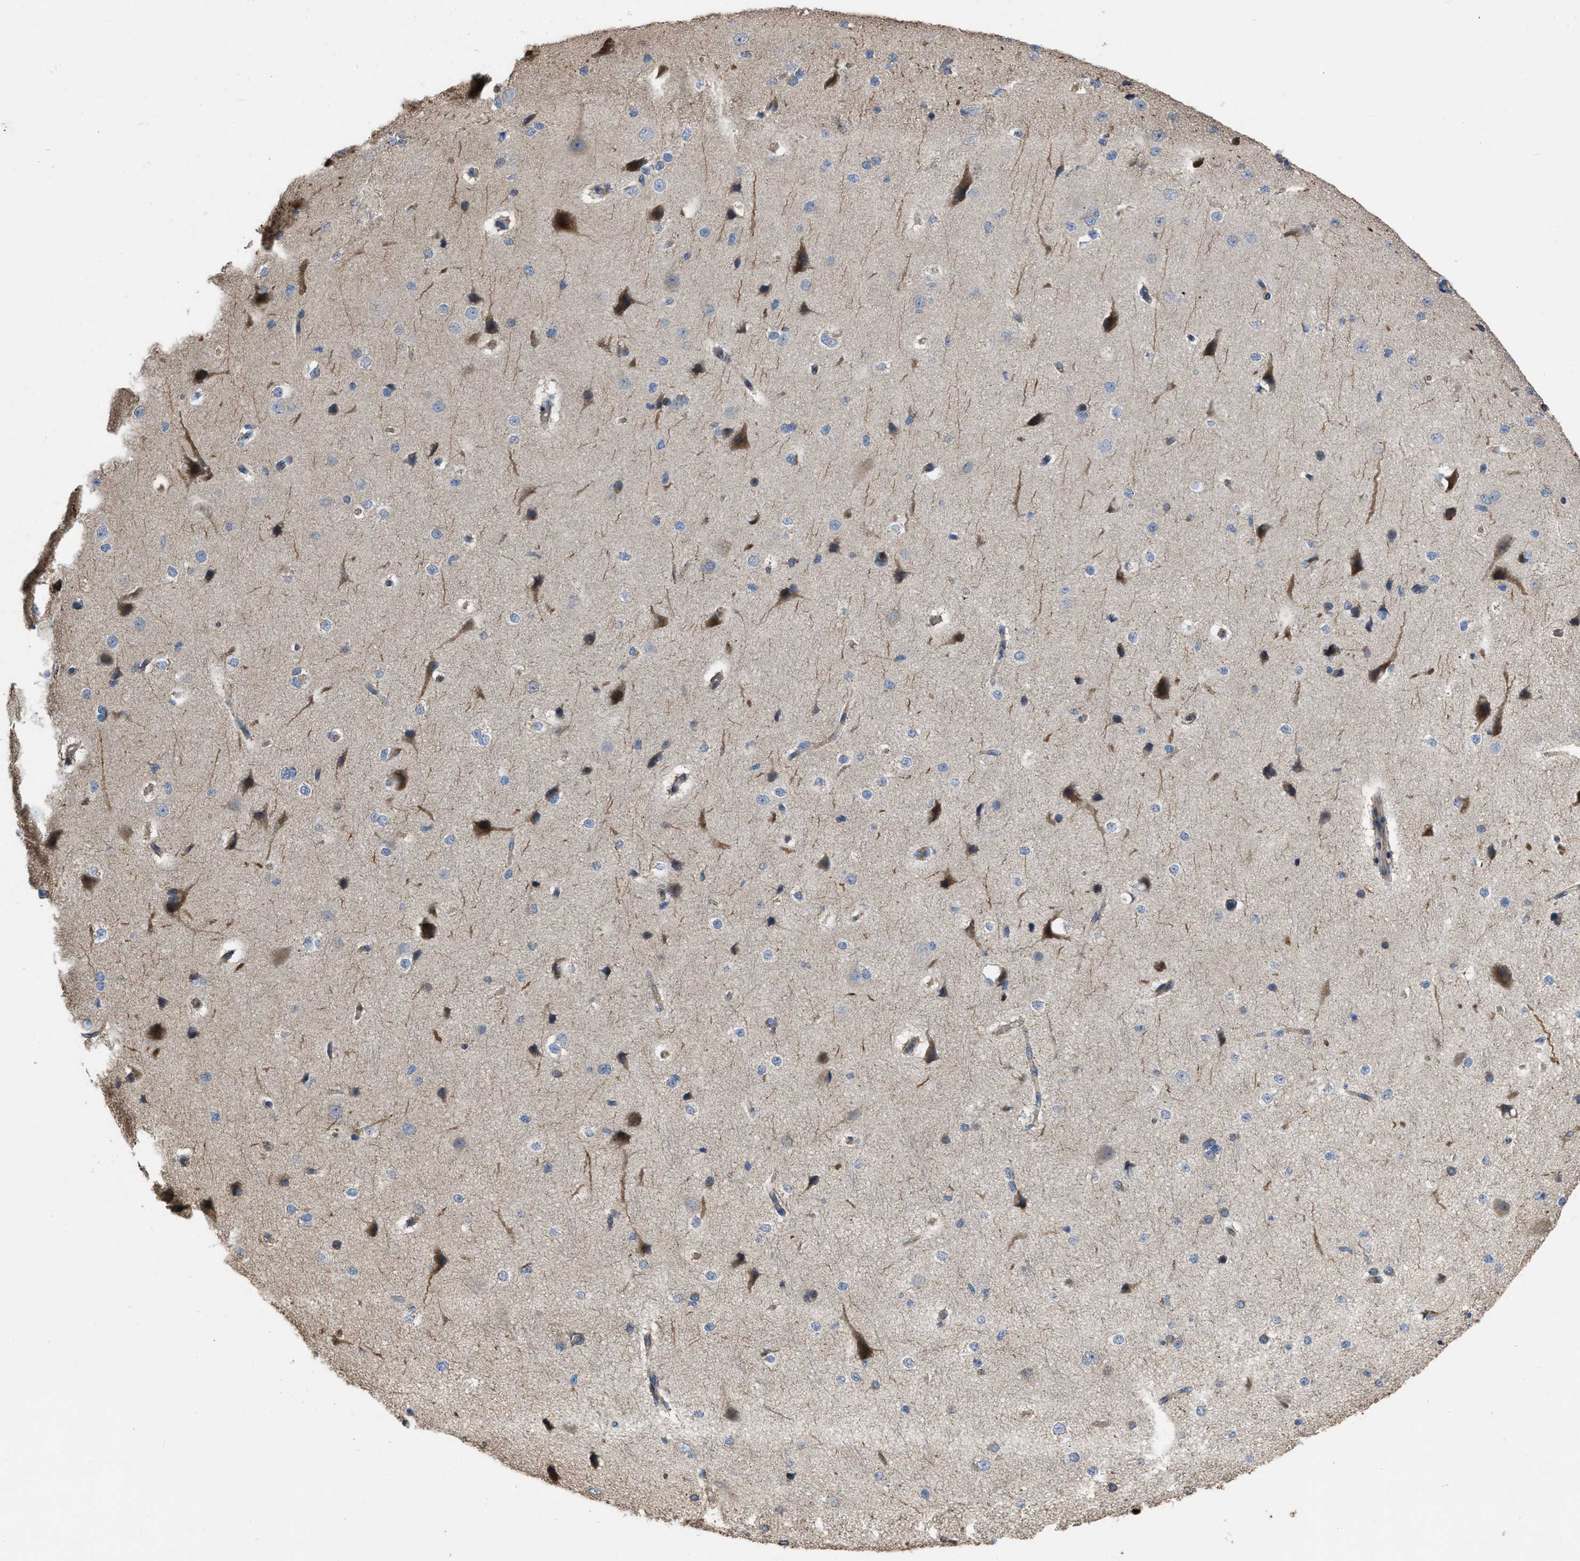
{"staining": {"intensity": "weak", "quantity": ">75%", "location": "cytoplasmic/membranous"}, "tissue": "cerebral cortex", "cell_type": "Endothelial cells", "image_type": "normal", "snomed": [{"axis": "morphology", "description": "Normal tissue, NOS"}, {"axis": "morphology", "description": "Developmental malformation"}, {"axis": "topography", "description": "Cerebral cortex"}], "caption": "A histopathology image showing weak cytoplasmic/membranous staining in about >75% of endothelial cells in normal cerebral cortex, as visualized by brown immunohistochemical staining.", "gene": "SLC4A11", "patient": {"sex": "female", "age": 30}}